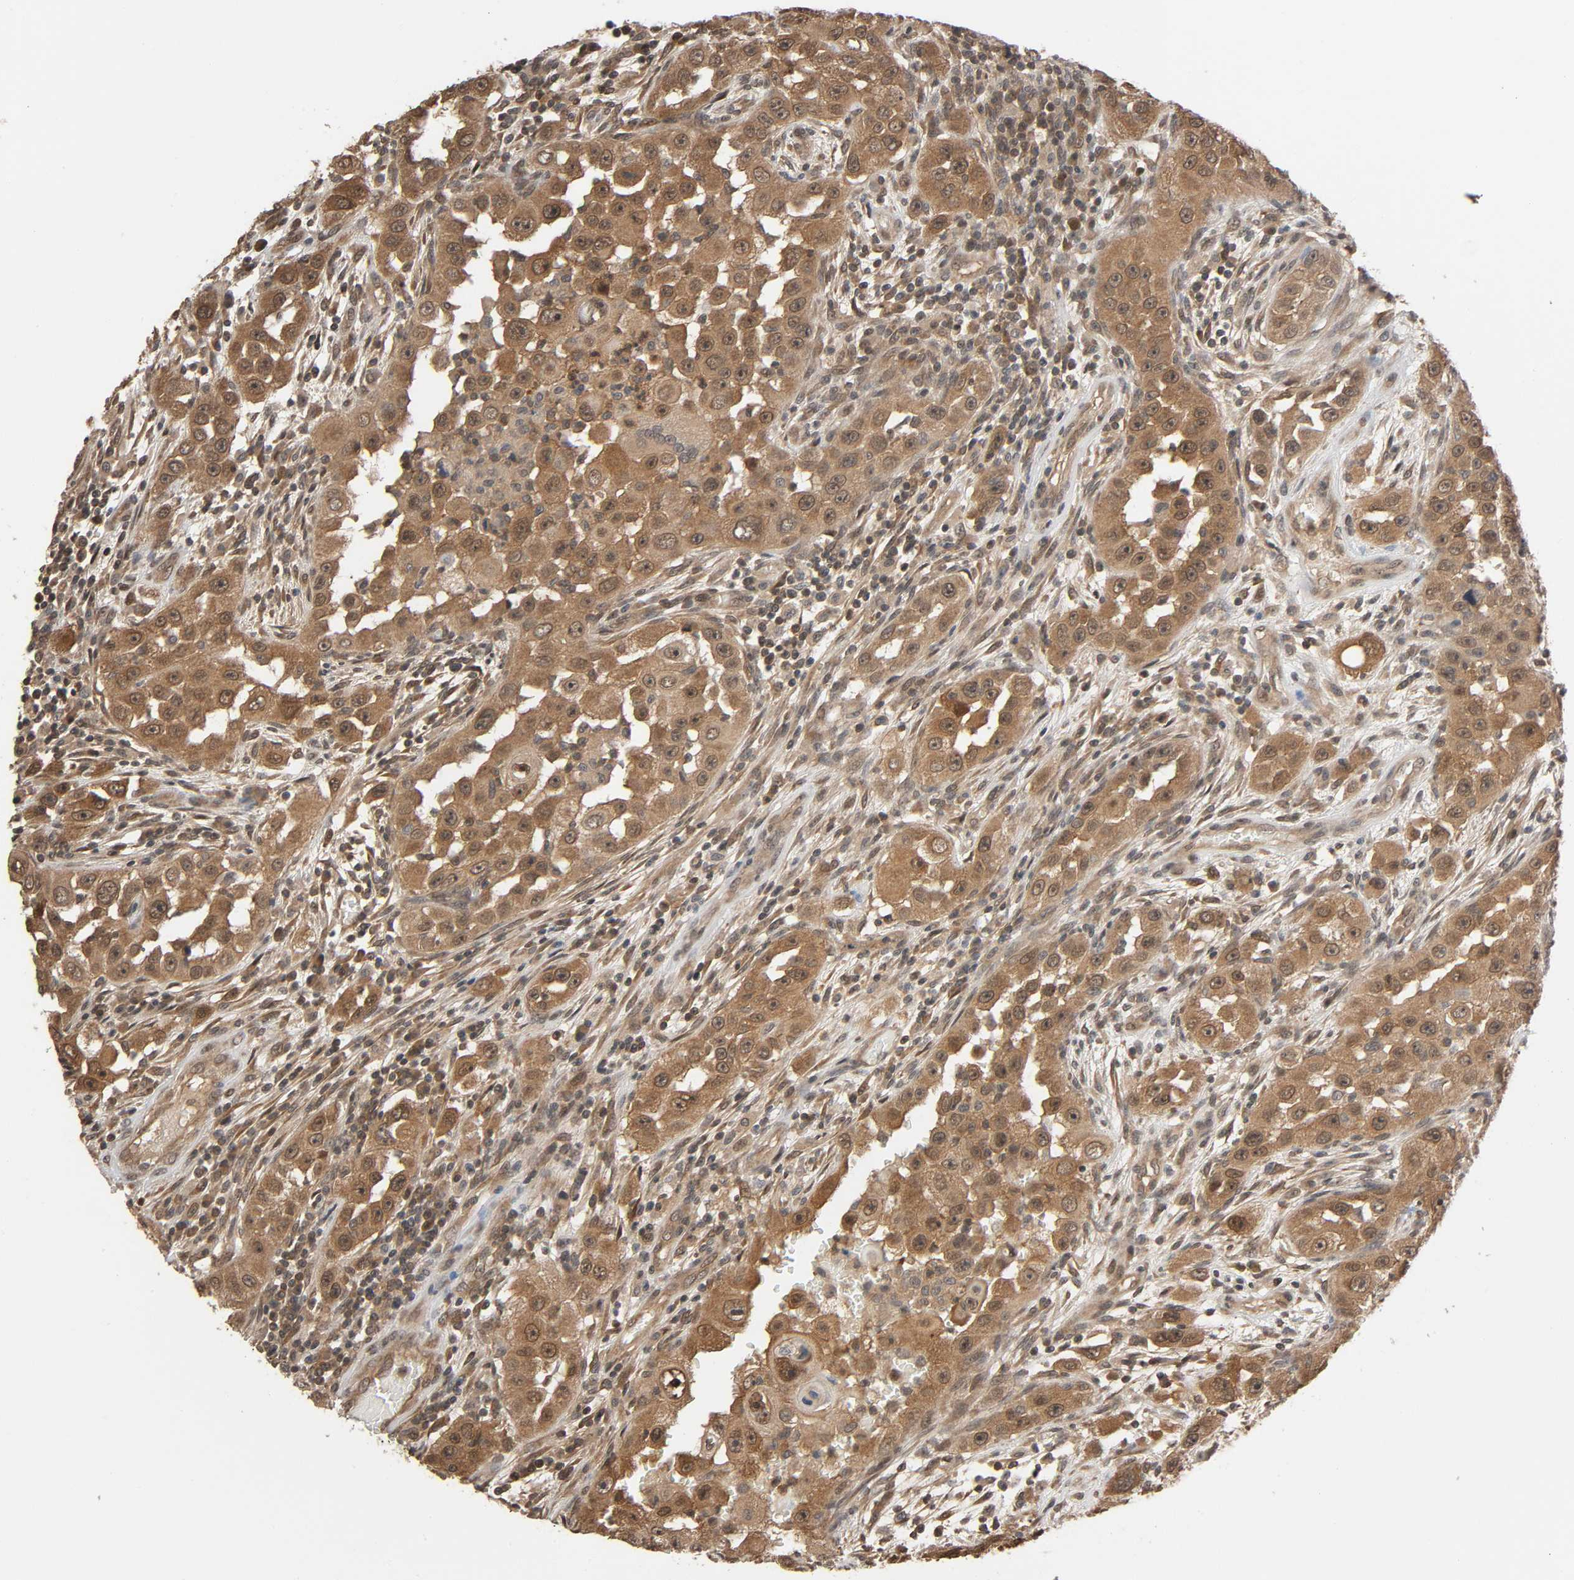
{"staining": {"intensity": "moderate", "quantity": "25%-75%", "location": "cytoplasmic/membranous,nuclear"}, "tissue": "head and neck cancer", "cell_type": "Tumor cells", "image_type": "cancer", "snomed": [{"axis": "morphology", "description": "Carcinoma, NOS"}, {"axis": "topography", "description": "Head-Neck"}], "caption": "About 25%-75% of tumor cells in human head and neck carcinoma reveal moderate cytoplasmic/membranous and nuclear protein expression as visualized by brown immunohistochemical staining.", "gene": "NEDD8", "patient": {"sex": "male", "age": 87}}